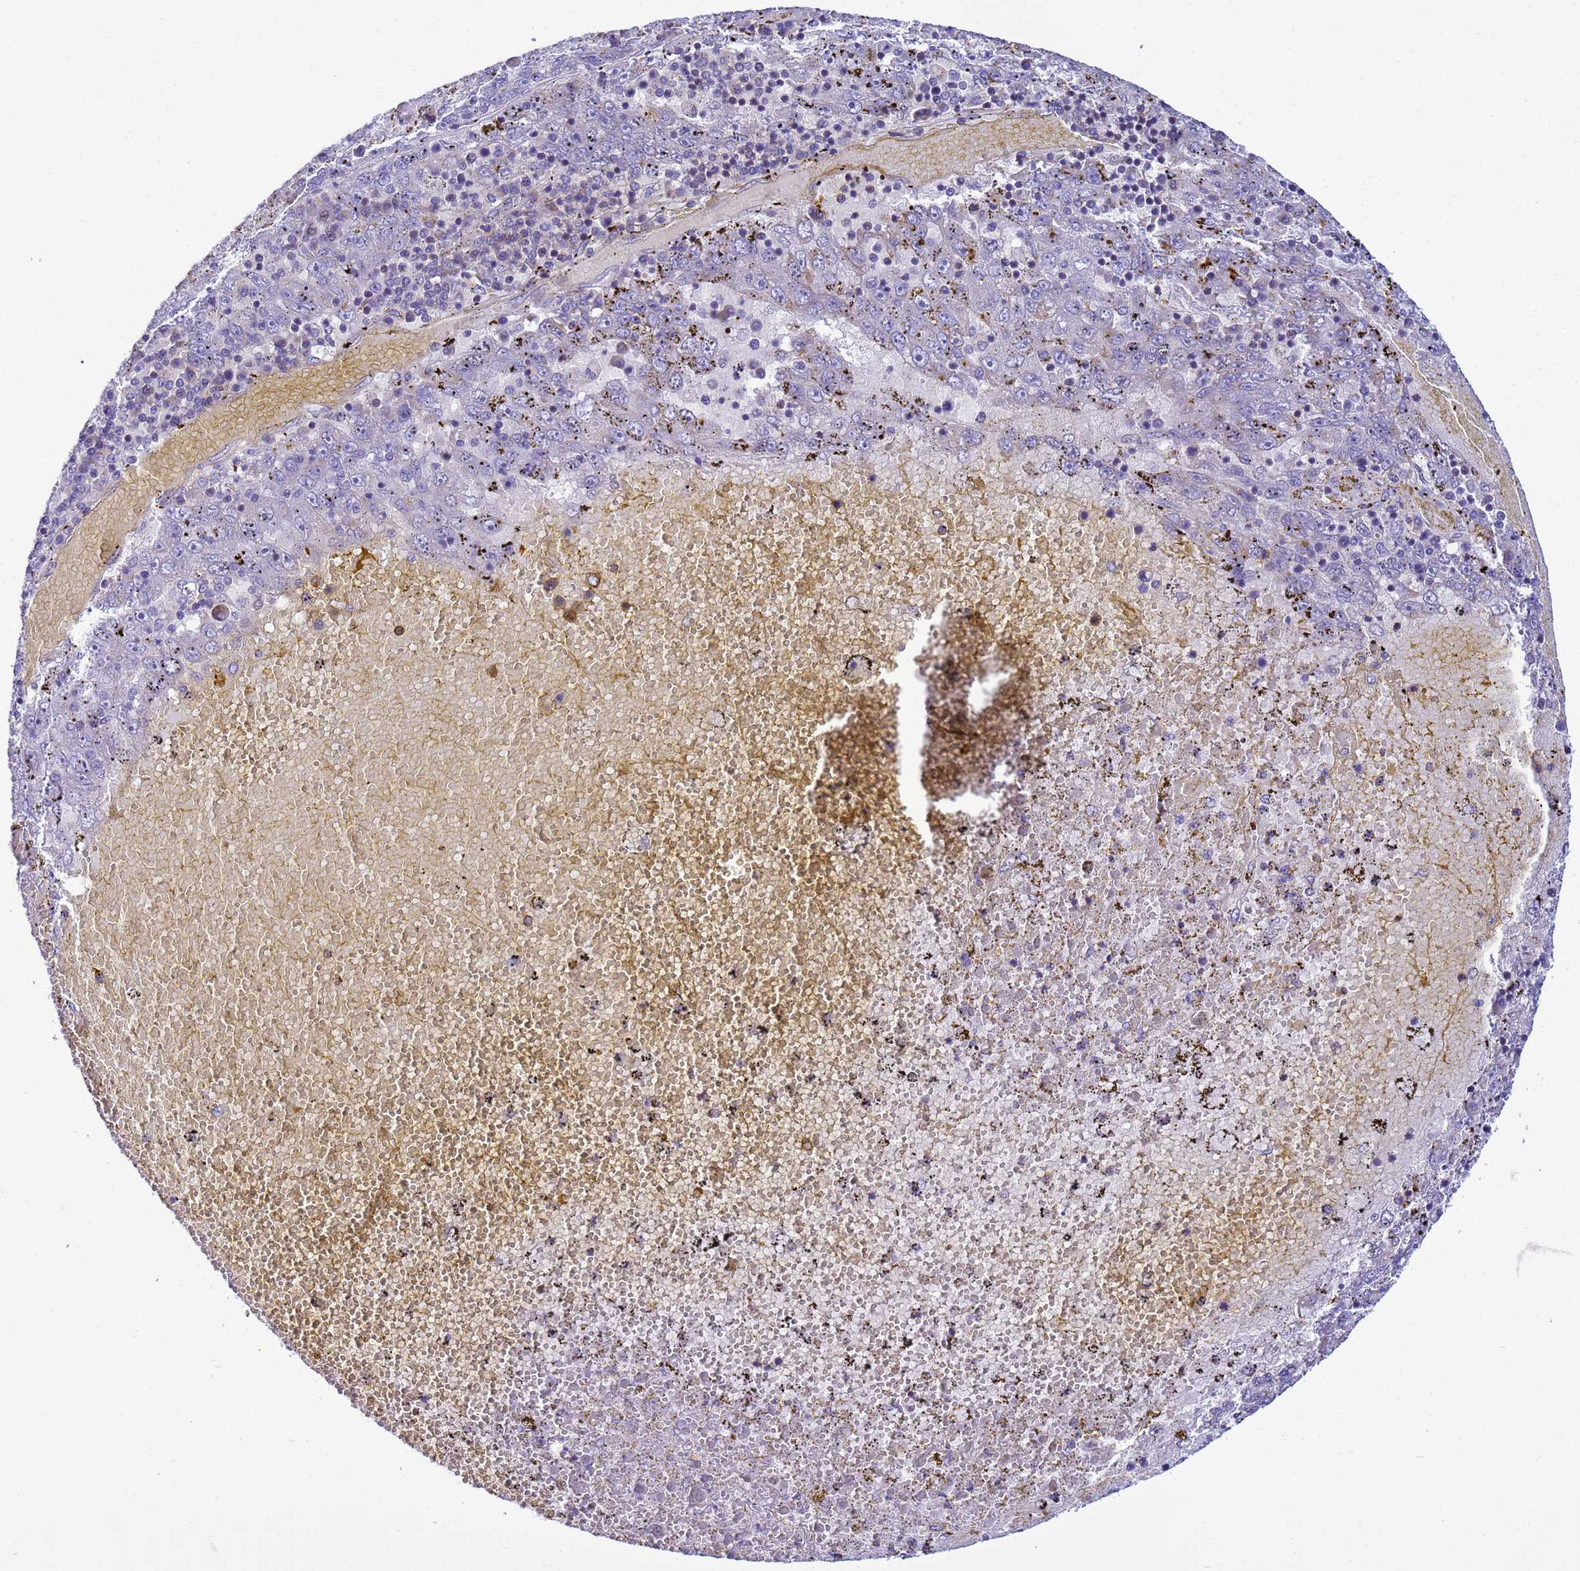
{"staining": {"intensity": "negative", "quantity": "none", "location": "none"}, "tissue": "liver cancer", "cell_type": "Tumor cells", "image_type": "cancer", "snomed": [{"axis": "morphology", "description": "Carcinoma, Hepatocellular, NOS"}, {"axis": "topography", "description": "Liver"}], "caption": "Image shows no protein positivity in tumor cells of hepatocellular carcinoma (liver) tissue. (Immunohistochemistry (ihc), brightfield microscopy, high magnification).", "gene": "P2RX7", "patient": {"sex": "male", "age": 49}}